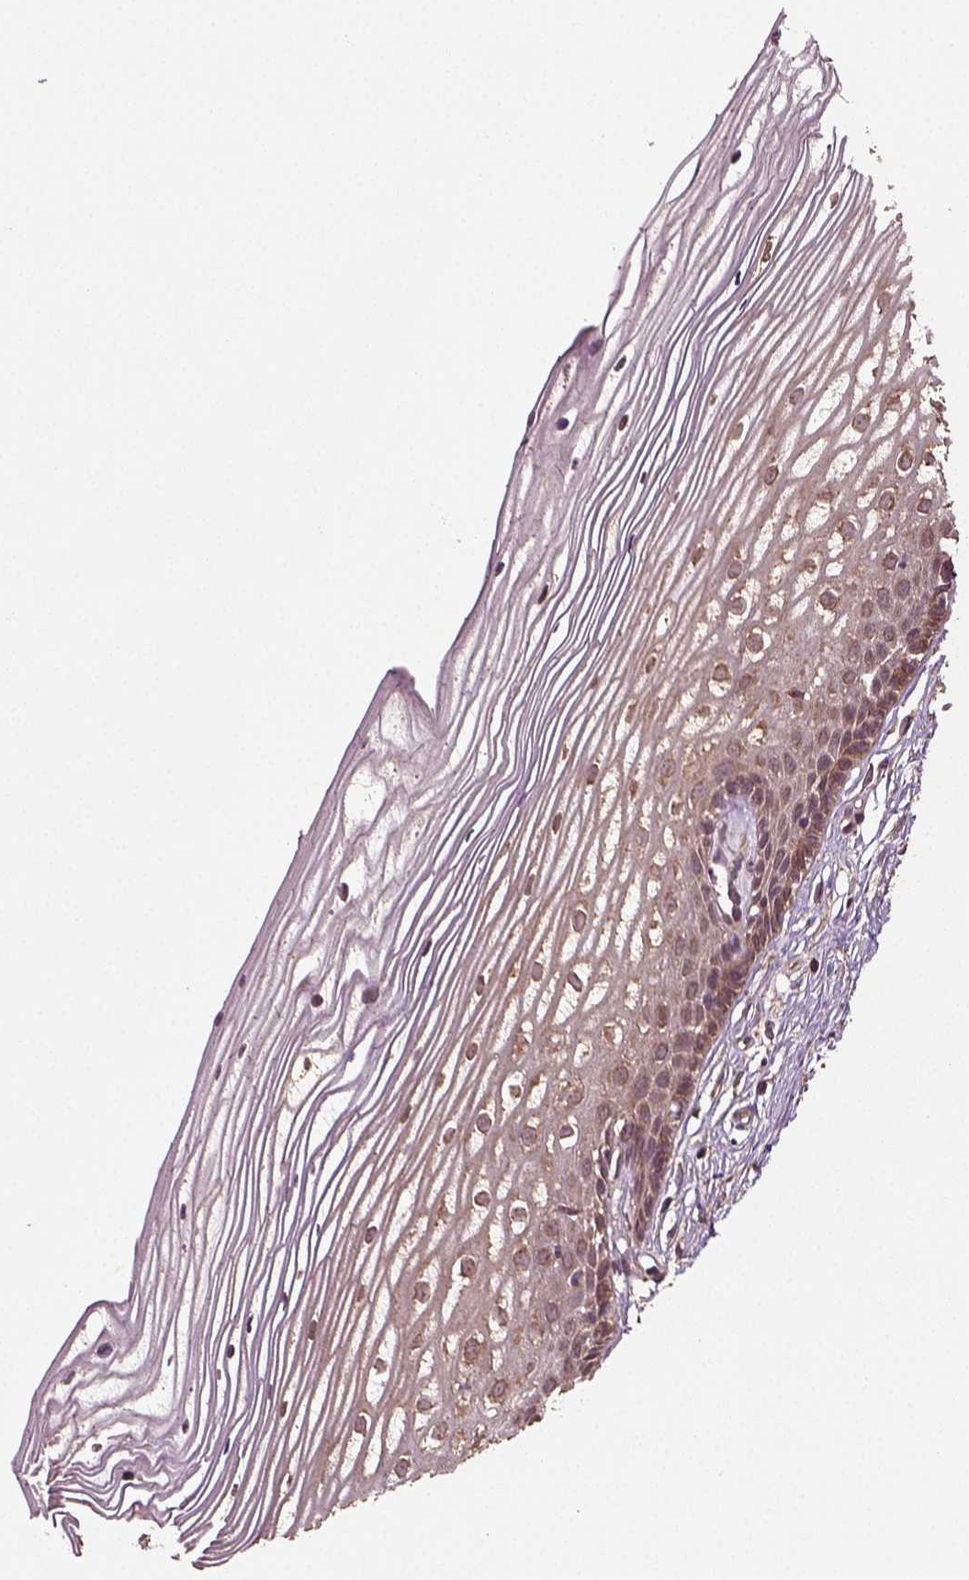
{"staining": {"intensity": "negative", "quantity": "none", "location": "none"}, "tissue": "cervix", "cell_type": "Glandular cells", "image_type": "normal", "snomed": [{"axis": "morphology", "description": "Normal tissue, NOS"}, {"axis": "topography", "description": "Cervix"}], "caption": "A high-resolution histopathology image shows immunohistochemistry (IHC) staining of normal cervix, which reveals no significant expression in glandular cells.", "gene": "ERV3", "patient": {"sex": "female", "age": 40}}